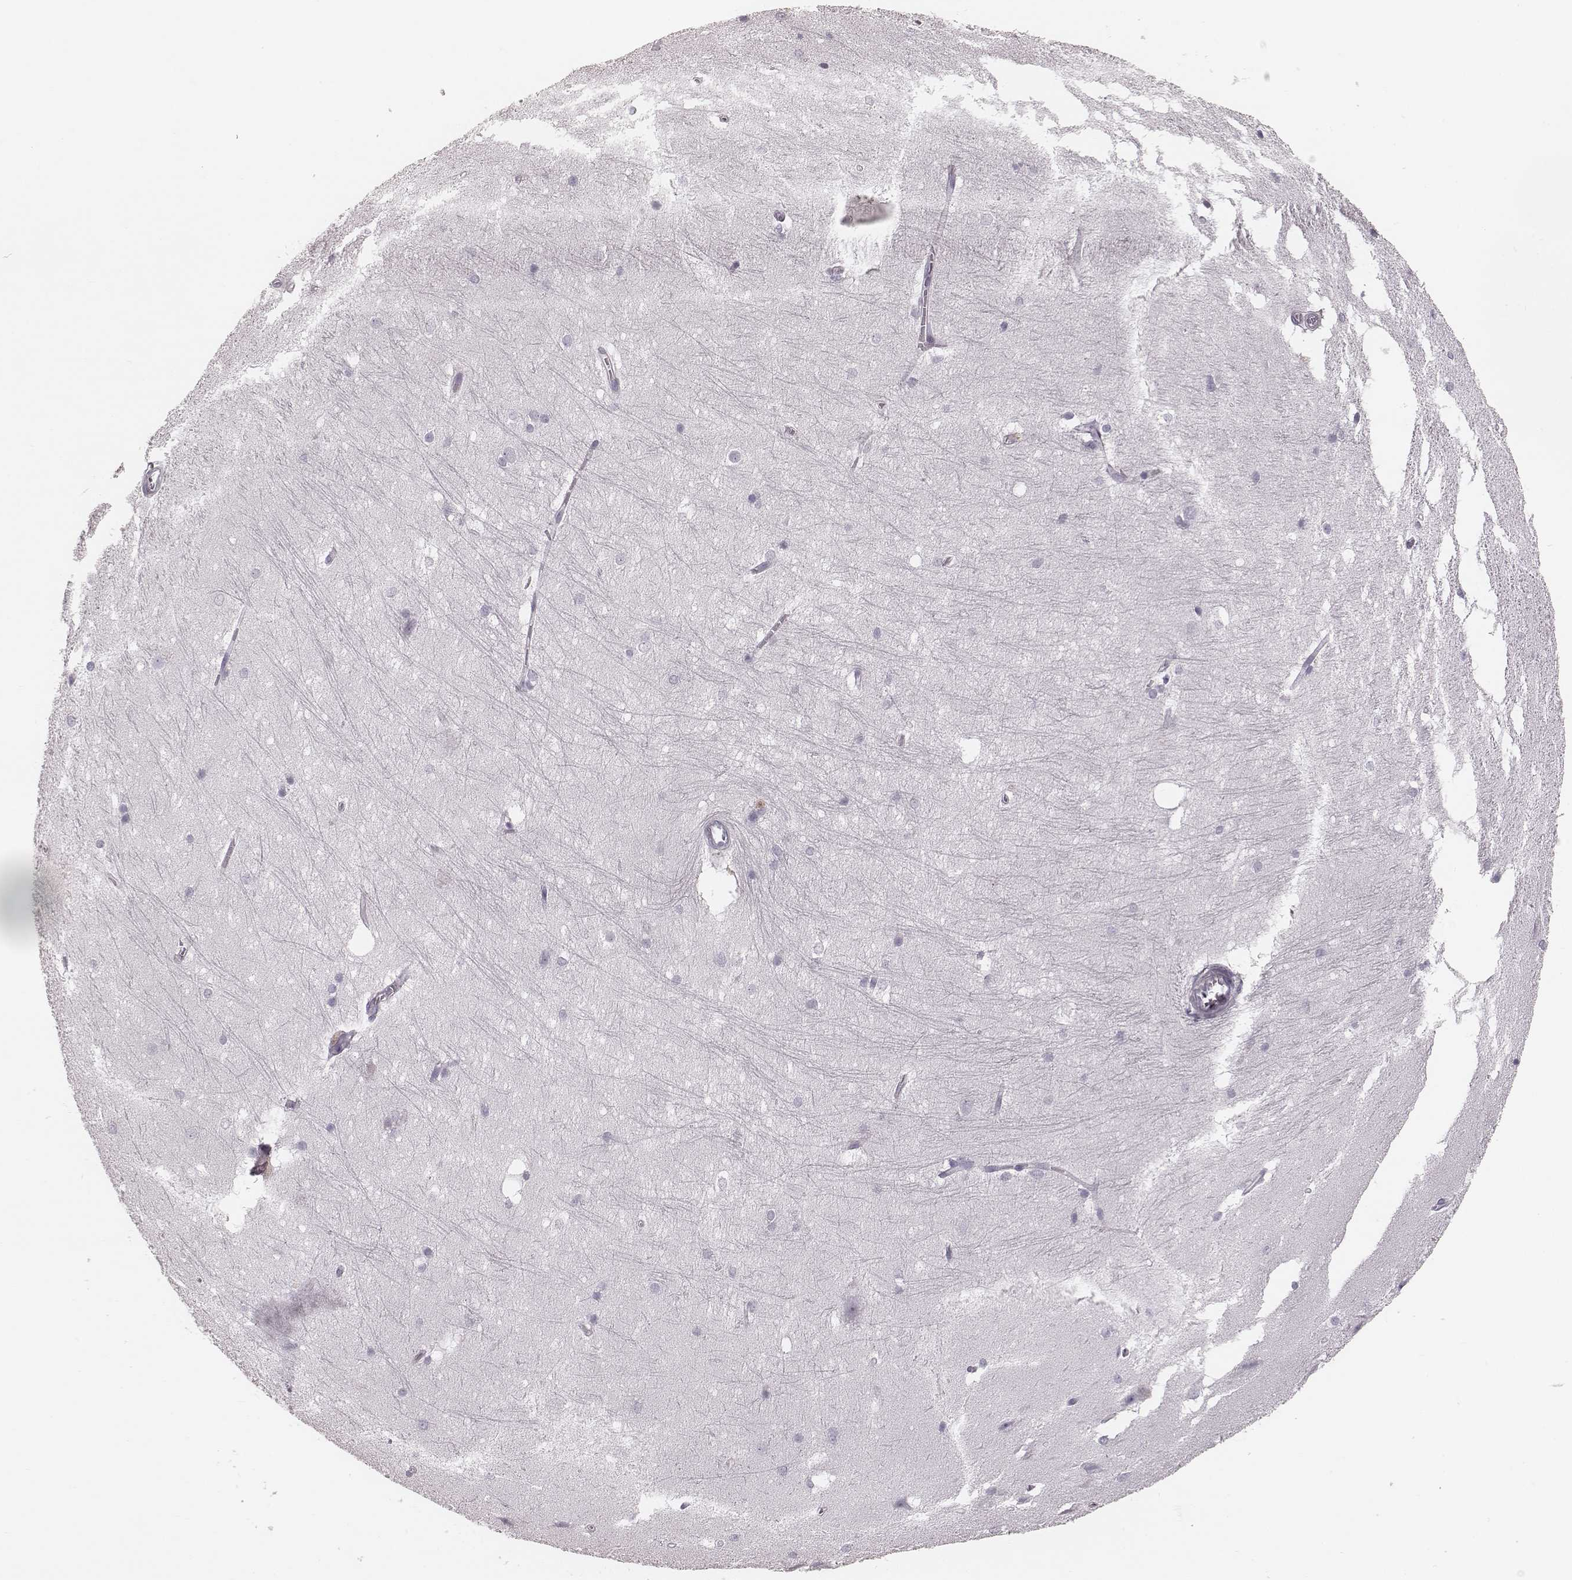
{"staining": {"intensity": "negative", "quantity": "none", "location": "none"}, "tissue": "hippocampus", "cell_type": "Glial cells", "image_type": "normal", "snomed": [{"axis": "morphology", "description": "Normal tissue, NOS"}, {"axis": "topography", "description": "Cerebral cortex"}, {"axis": "topography", "description": "Hippocampus"}], "caption": "High magnification brightfield microscopy of benign hippocampus stained with DAB (3,3'-diaminobenzidine) (brown) and counterstained with hematoxylin (blue): glial cells show no significant expression. (Stains: DAB IHC with hematoxylin counter stain, Microscopy: brightfield microscopy at high magnification).", "gene": "S100Z", "patient": {"sex": "female", "age": 19}}